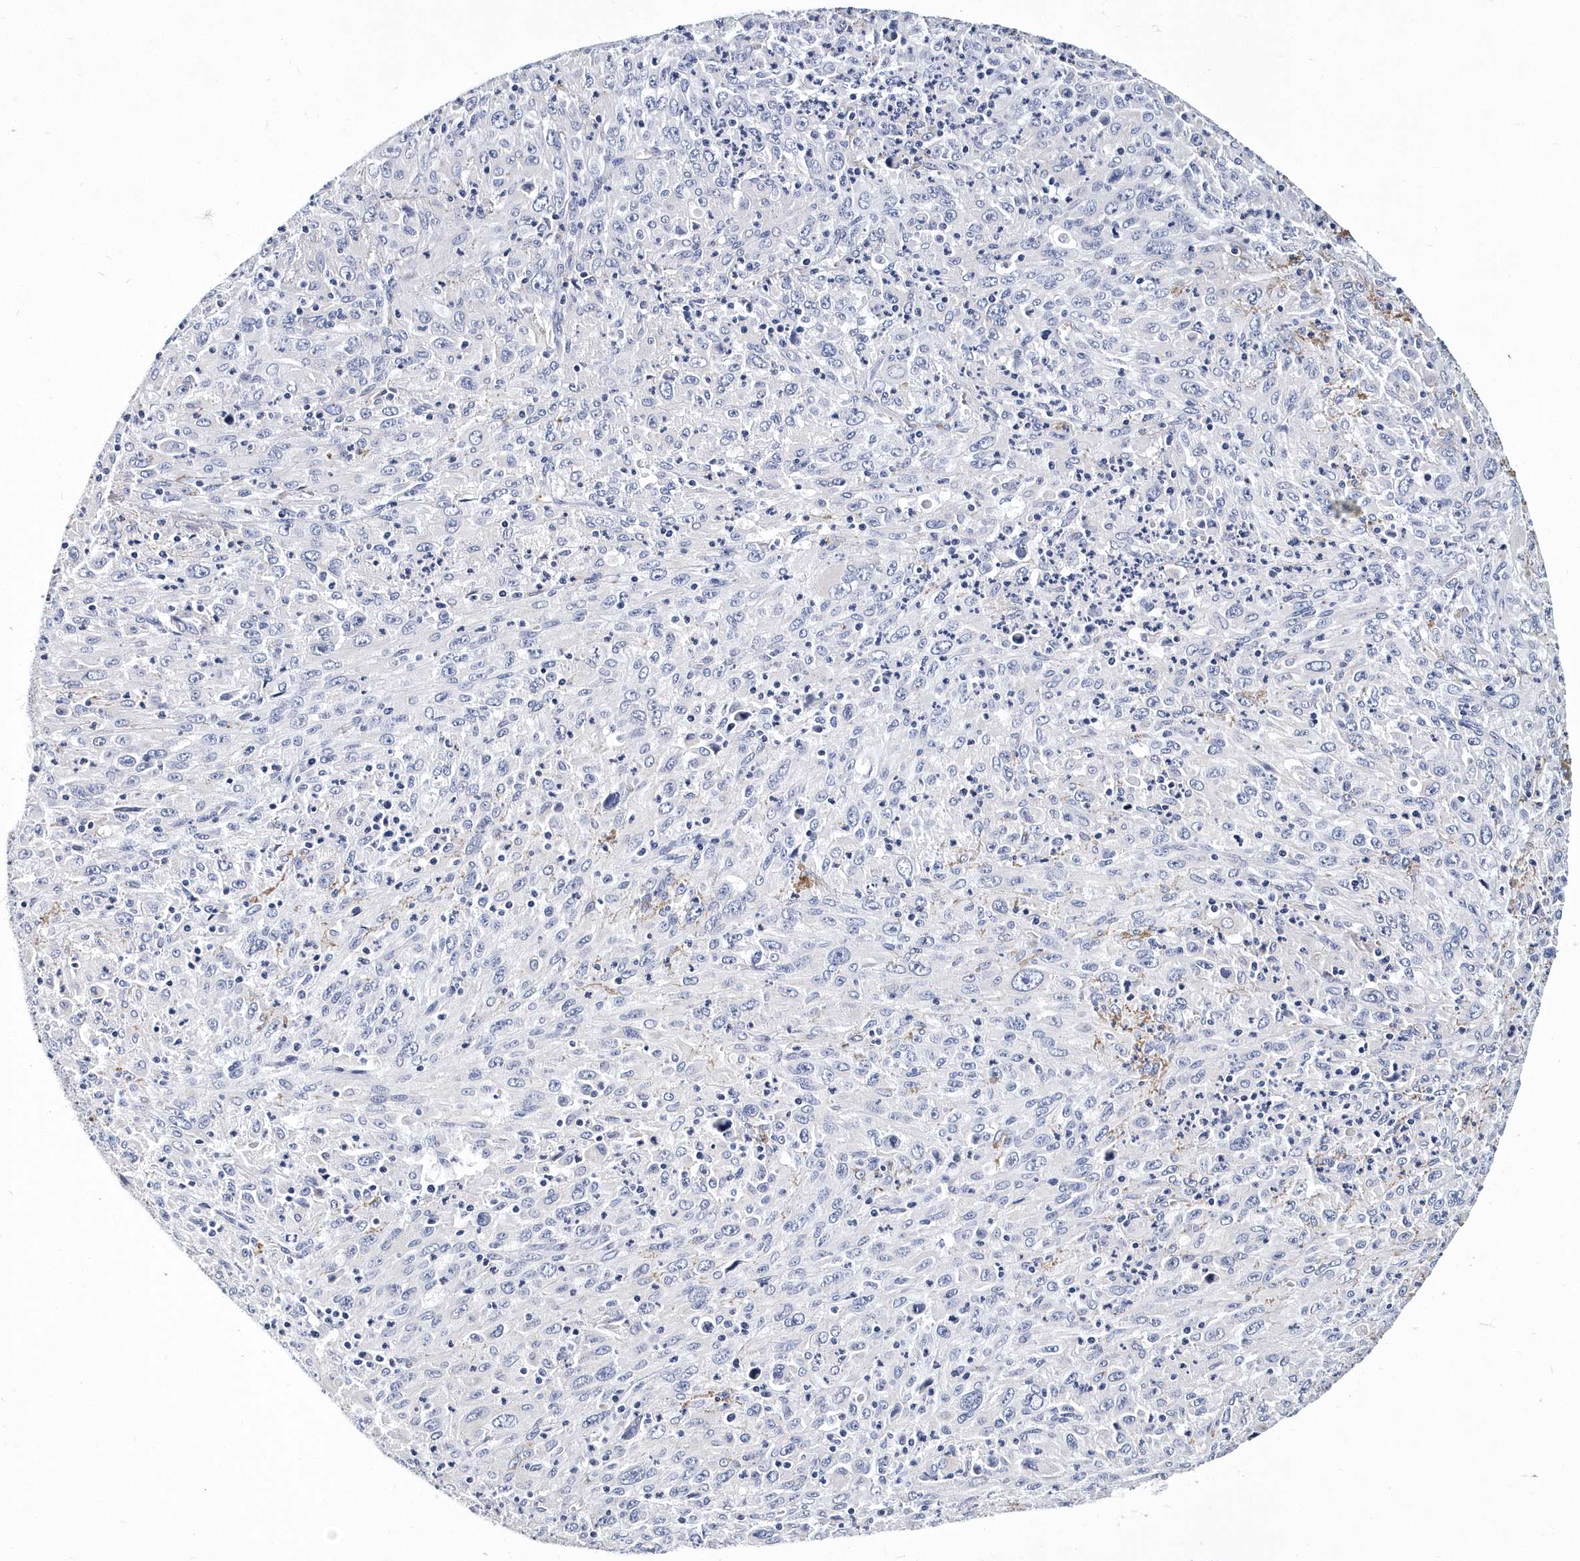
{"staining": {"intensity": "negative", "quantity": "none", "location": "none"}, "tissue": "melanoma", "cell_type": "Tumor cells", "image_type": "cancer", "snomed": [{"axis": "morphology", "description": "Malignant melanoma, Metastatic site"}, {"axis": "topography", "description": "Skin"}], "caption": "DAB (3,3'-diaminobenzidine) immunohistochemical staining of human melanoma reveals no significant expression in tumor cells.", "gene": "ITGA2B", "patient": {"sex": "female", "age": 56}}